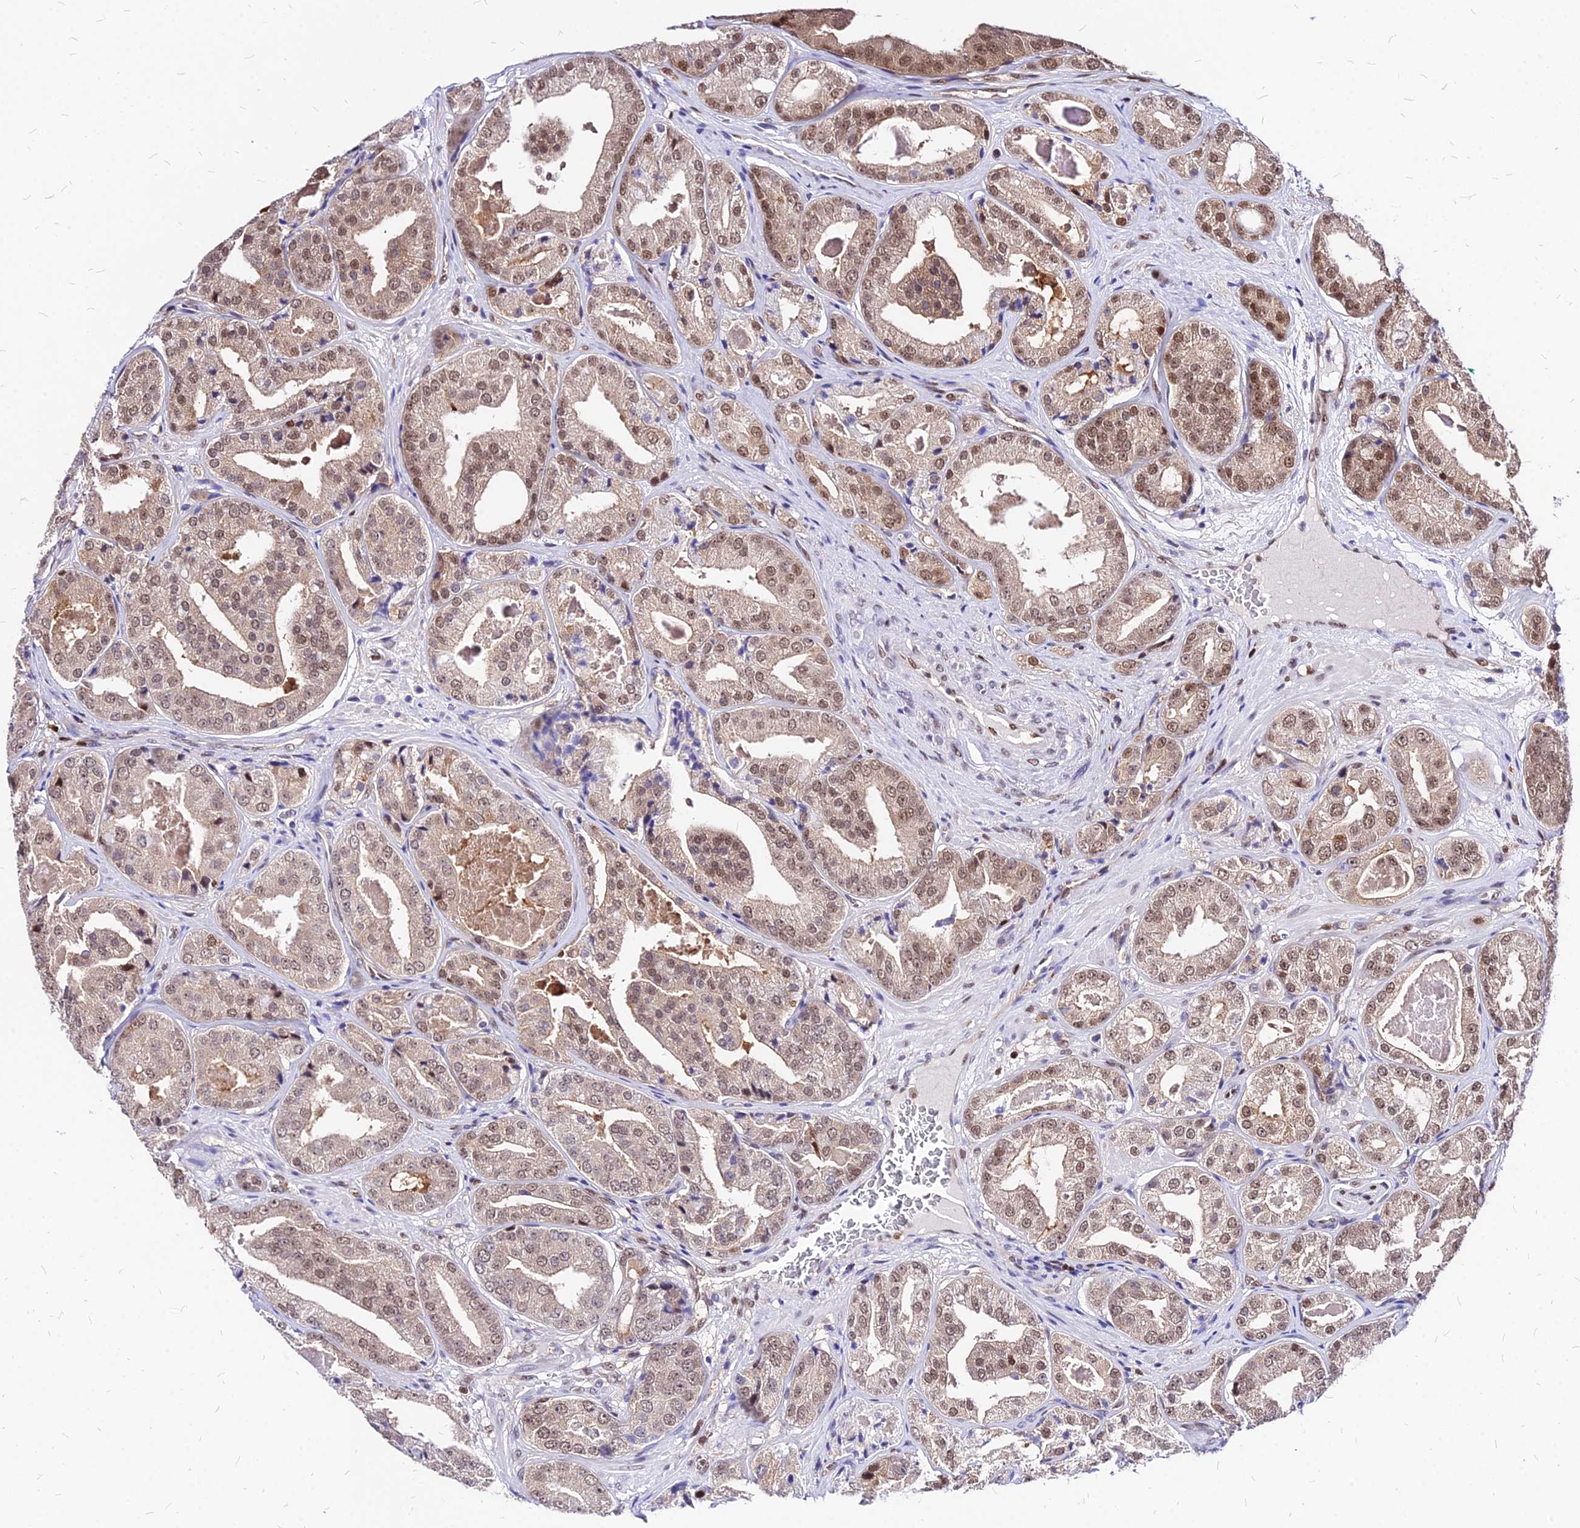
{"staining": {"intensity": "weak", "quantity": ">75%", "location": "nuclear"}, "tissue": "prostate cancer", "cell_type": "Tumor cells", "image_type": "cancer", "snomed": [{"axis": "morphology", "description": "Adenocarcinoma, High grade"}, {"axis": "topography", "description": "Prostate"}], "caption": "High-grade adenocarcinoma (prostate) stained with a protein marker reveals weak staining in tumor cells.", "gene": "PAXX", "patient": {"sex": "male", "age": 63}}